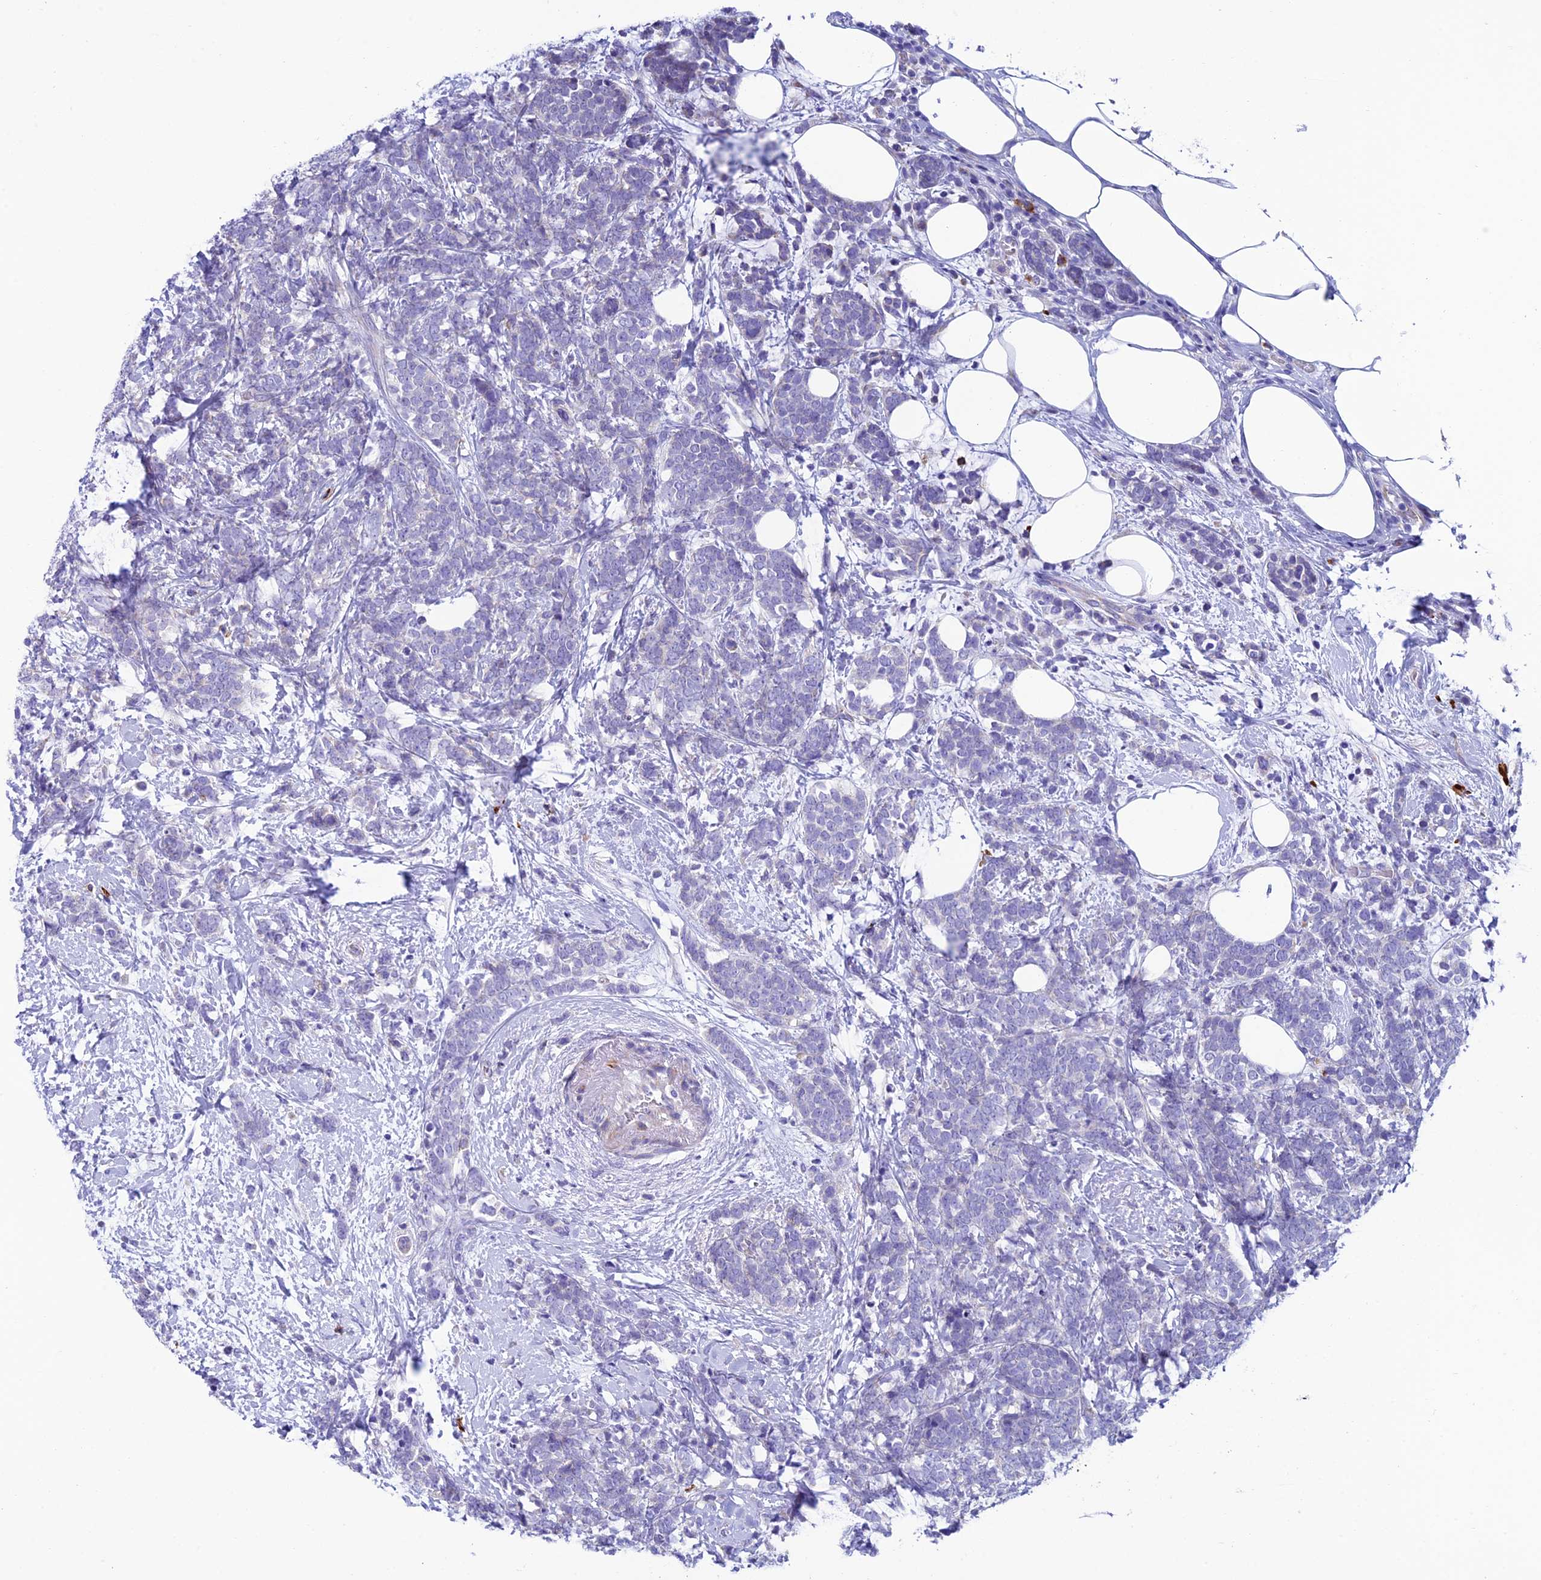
{"staining": {"intensity": "negative", "quantity": "none", "location": "none"}, "tissue": "breast cancer", "cell_type": "Tumor cells", "image_type": "cancer", "snomed": [{"axis": "morphology", "description": "Lobular carcinoma"}, {"axis": "topography", "description": "Breast"}], "caption": "Human breast lobular carcinoma stained for a protein using IHC exhibits no staining in tumor cells.", "gene": "MACIR", "patient": {"sex": "female", "age": 58}}